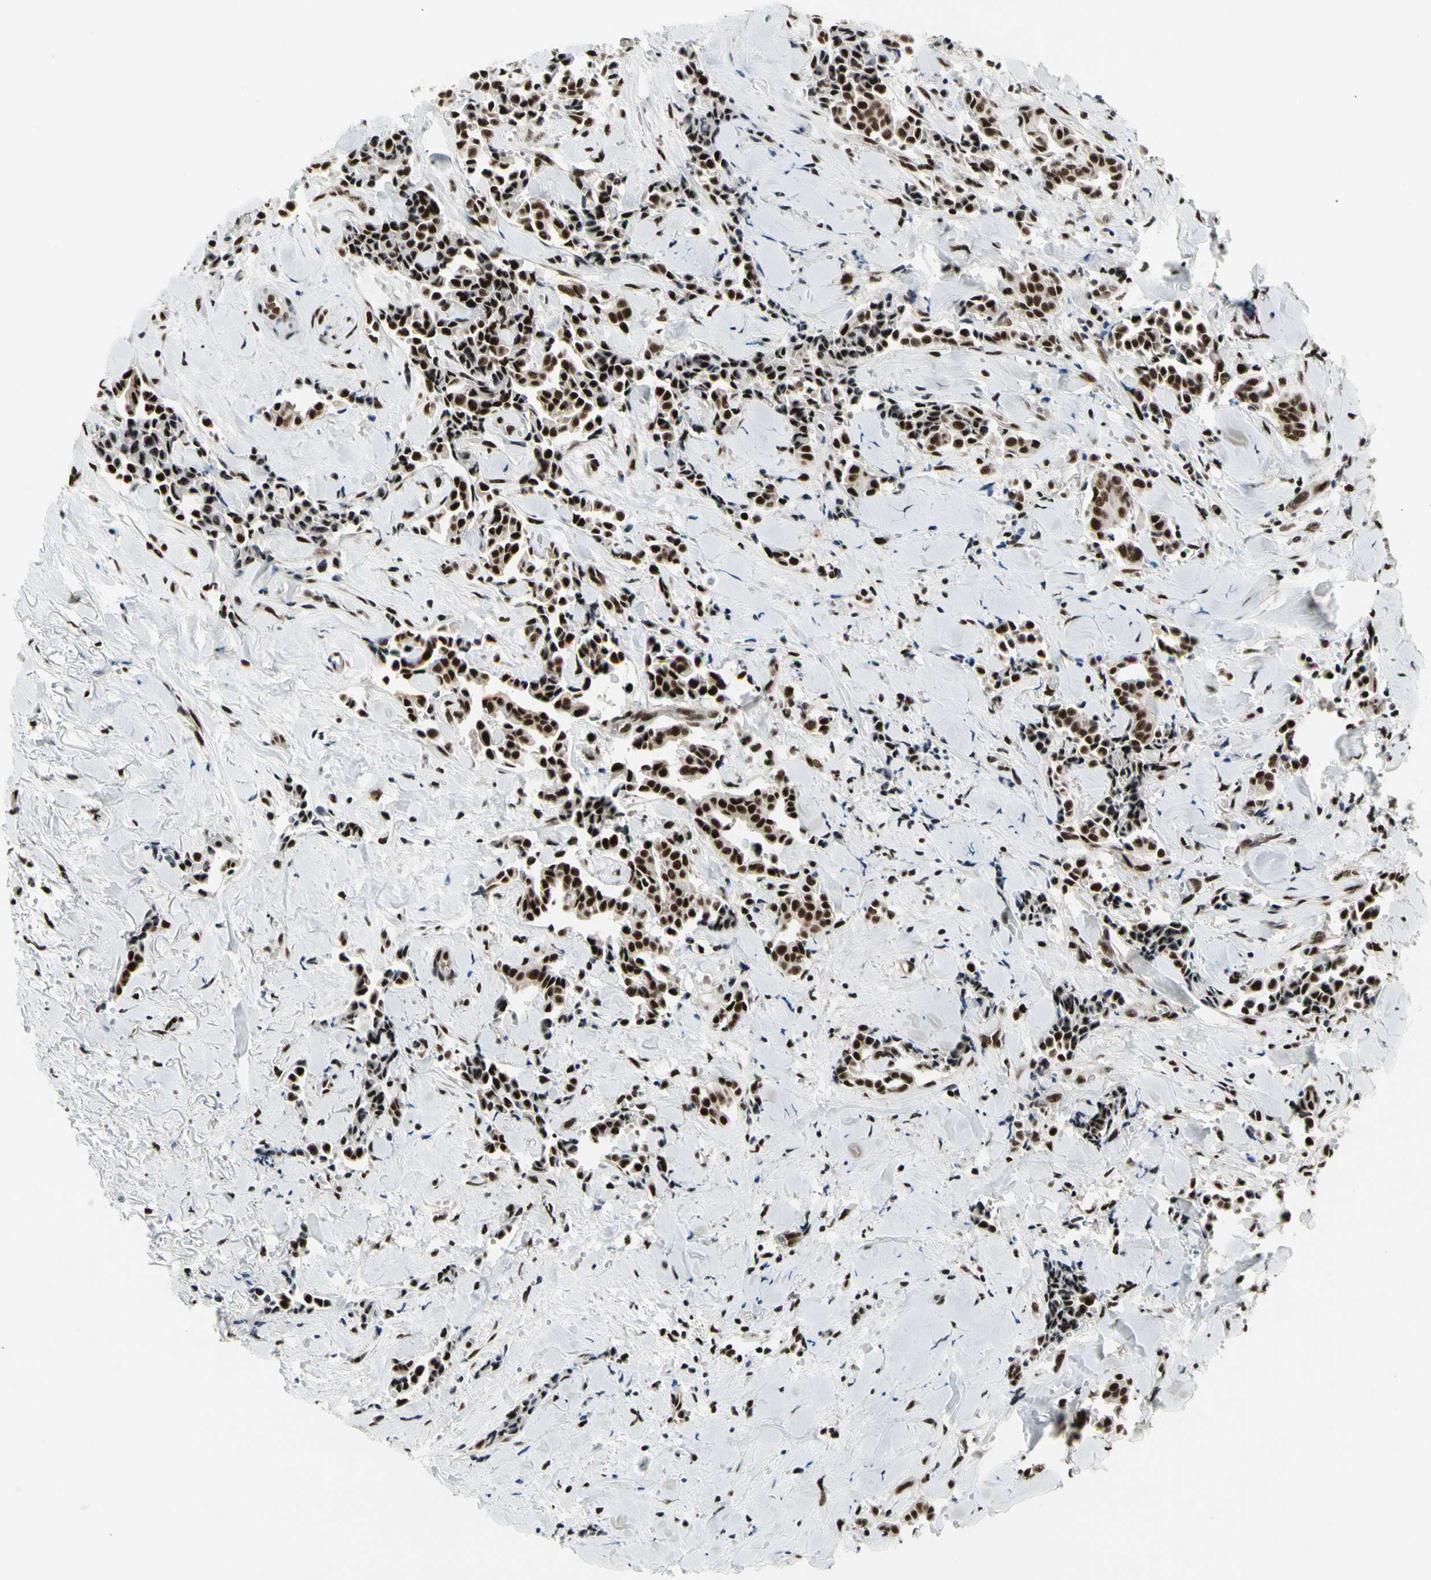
{"staining": {"intensity": "strong", "quantity": ">75%", "location": "nuclear"}, "tissue": "head and neck cancer", "cell_type": "Tumor cells", "image_type": "cancer", "snomed": [{"axis": "morphology", "description": "Adenocarcinoma, NOS"}, {"axis": "topography", "description": "Salivary gland"}, {"axis": "topography", "description": "Head-Neck"}], "caption": "Immunohistochemistry (IHC) (DAB (3,3'-diaminobenzidine)) staining of head and neck cancer demonstrates strong nuclear protein expression in approximately >75% of tumor cells.", "gene": "SRSF11", "patient": {"sex": "female", "age": 59}}